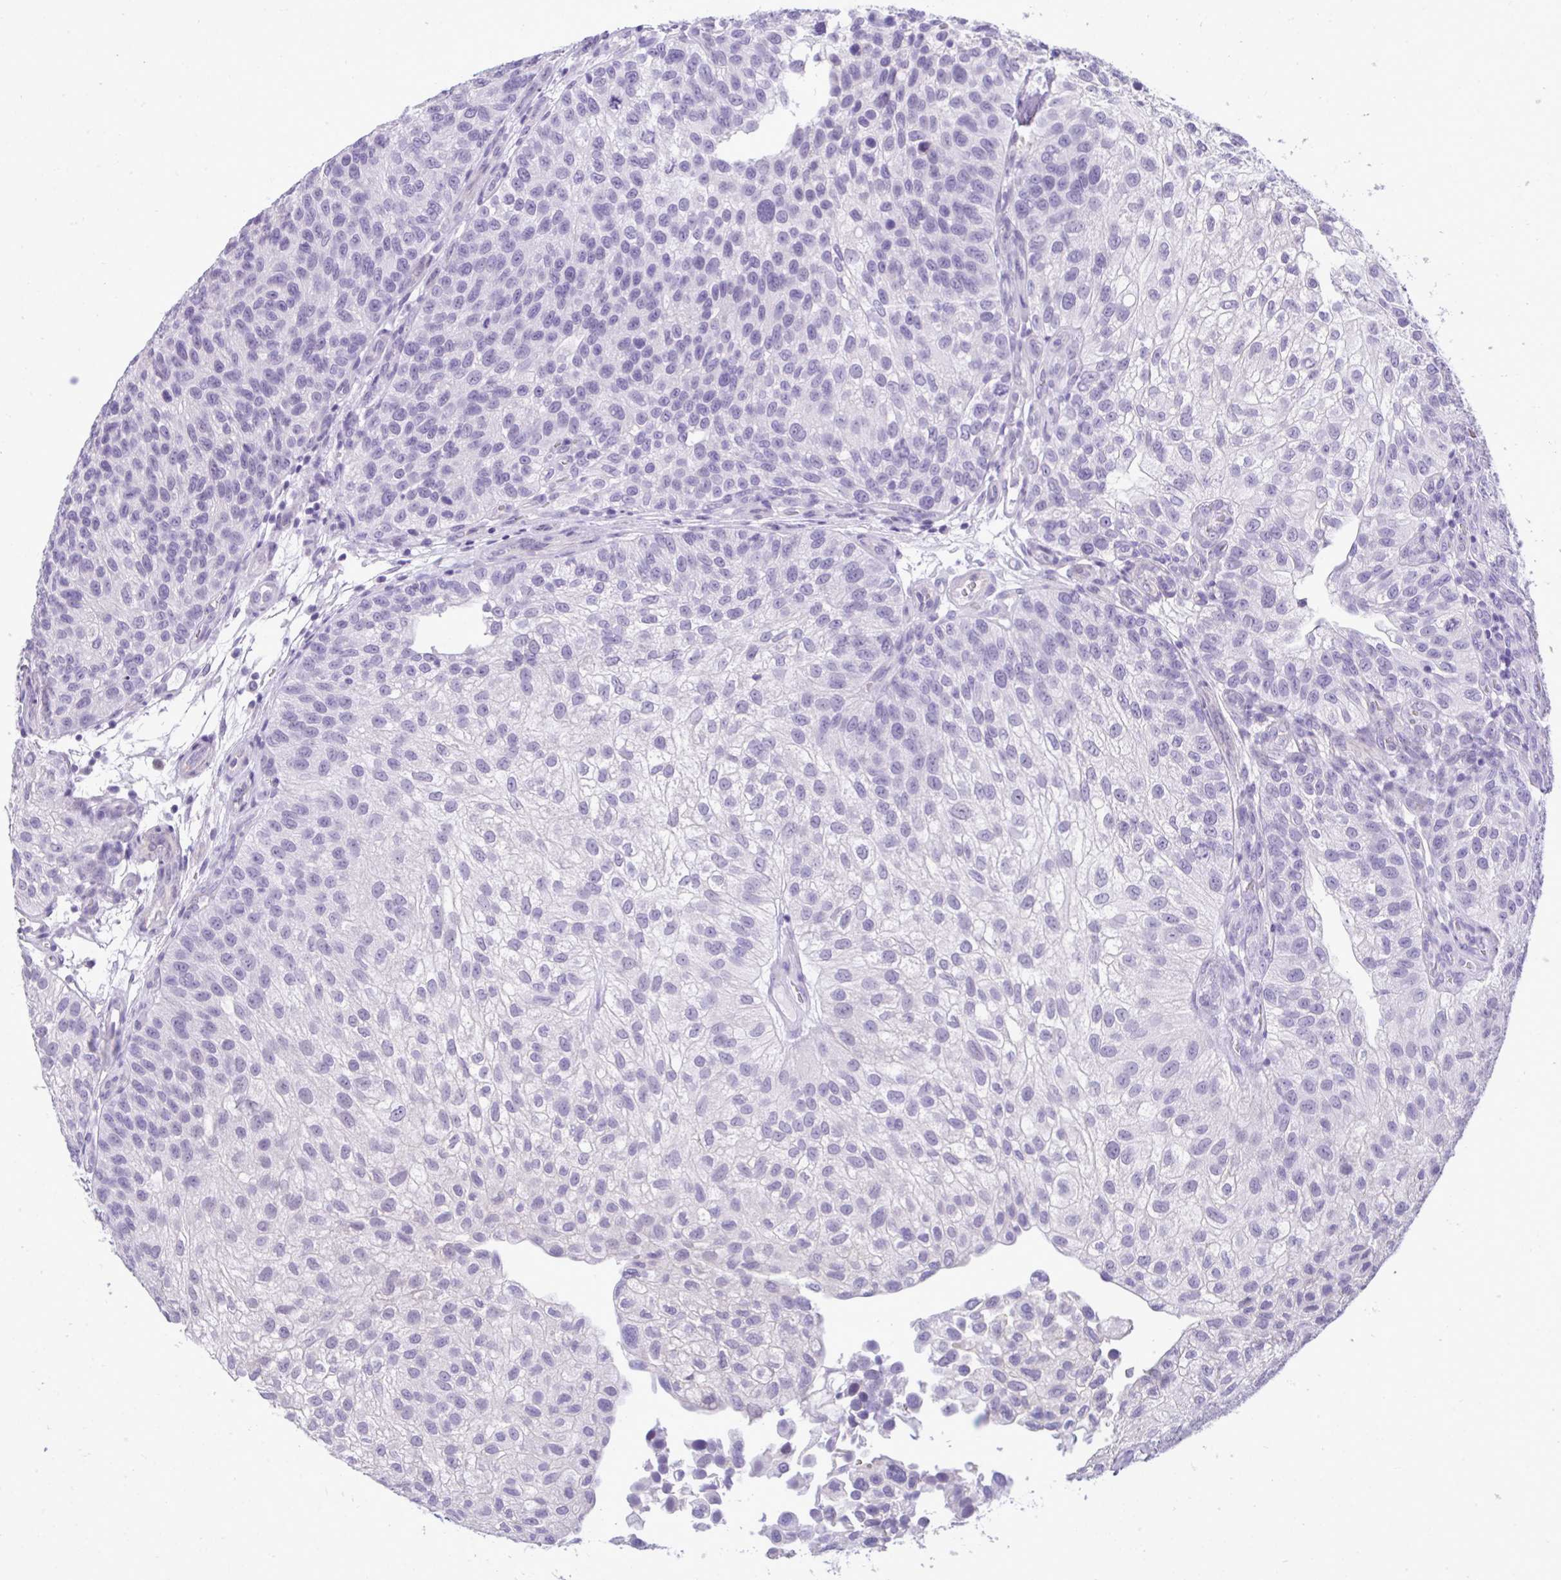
{"staining": {"intensity": "negative", "quantity": "none", "location": "none"}, "tissue": "urothelial cancer", "cell_type": "Tumor cells", "image_type": "cancer", "snomed": [{"axis": "morphology", "description": "Urothelial carcinoma, NOS"}, {"axis": "topography", "description": "Urinary bladder"}], "caption": "Micrograph shows no significant protein positivity in tumor cells of urothelial cancer. The staining is performed using DAB (3,3'-diaminobenzidine) brown chromogen with nuclei counter-stained in using hematoxylin.", "gene": "PRM2", "patient": {"sex": "male", "age": 87}}